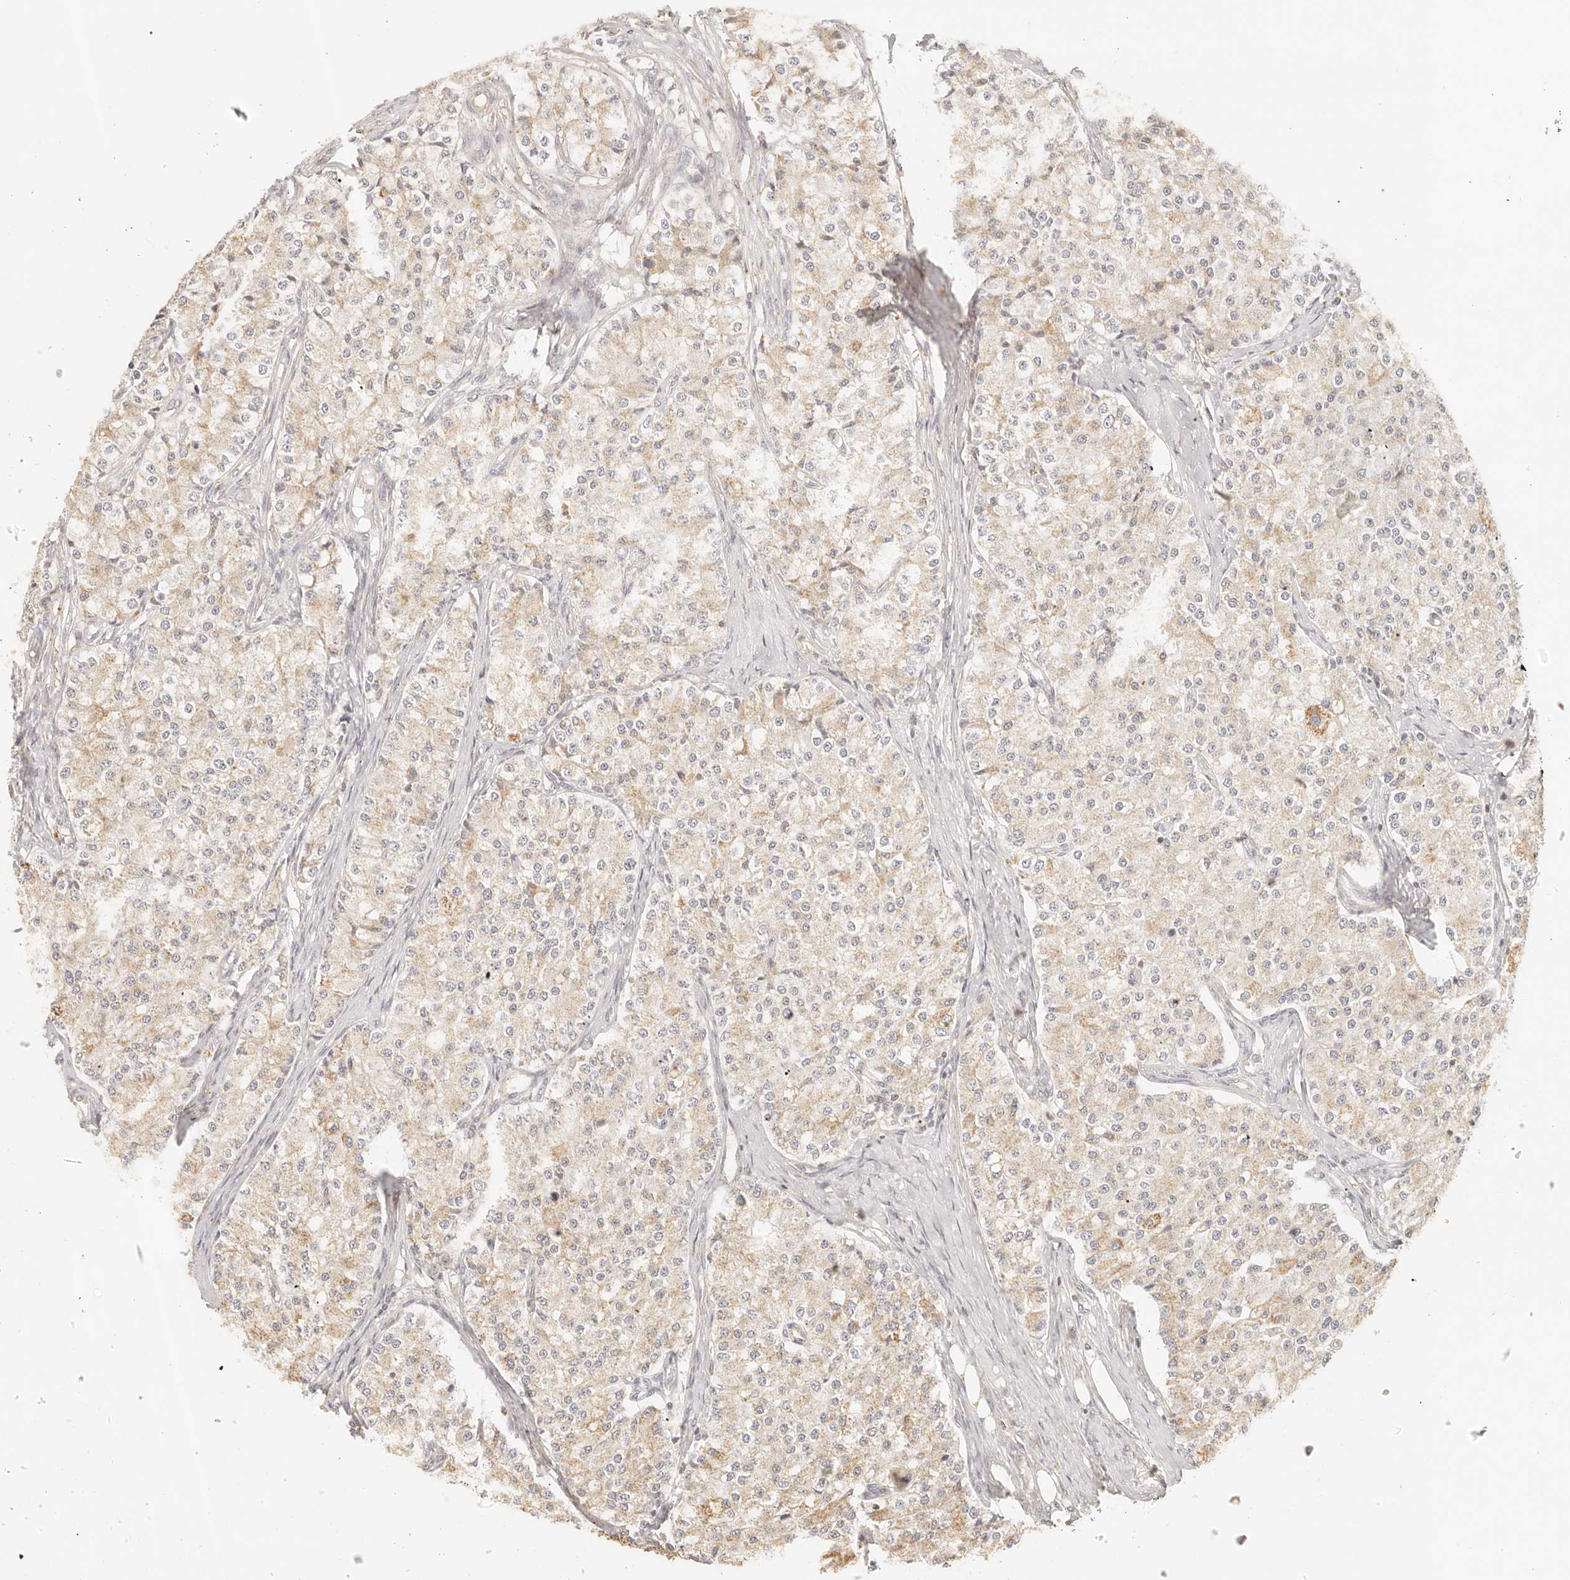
{"staining": {"intensity": "weak", "quantity": ">75%", "location": "cytoplasmic/membranous"}, "tissue": "carcinoid", "cell_type": "Tumor cells", "image_type": "cancer", "snomed": [{"axis": "morphology", "description": "Carcinoid, malignant, NOS"}, {"axis": "topography", "description": "Colon"}], "caption": "Immunohistochemical staining of carcinoid (malignant) shows low levels of weak cytoplasmic/membranous protein staining in about >75% of tumor cells. The protein is stained brown, and the nuclei are stained in blue (DAB IHC with brightfield microscopy, high magnification).", "gene": "CNMD", "patient": {"sex": "female", "age": 52}}